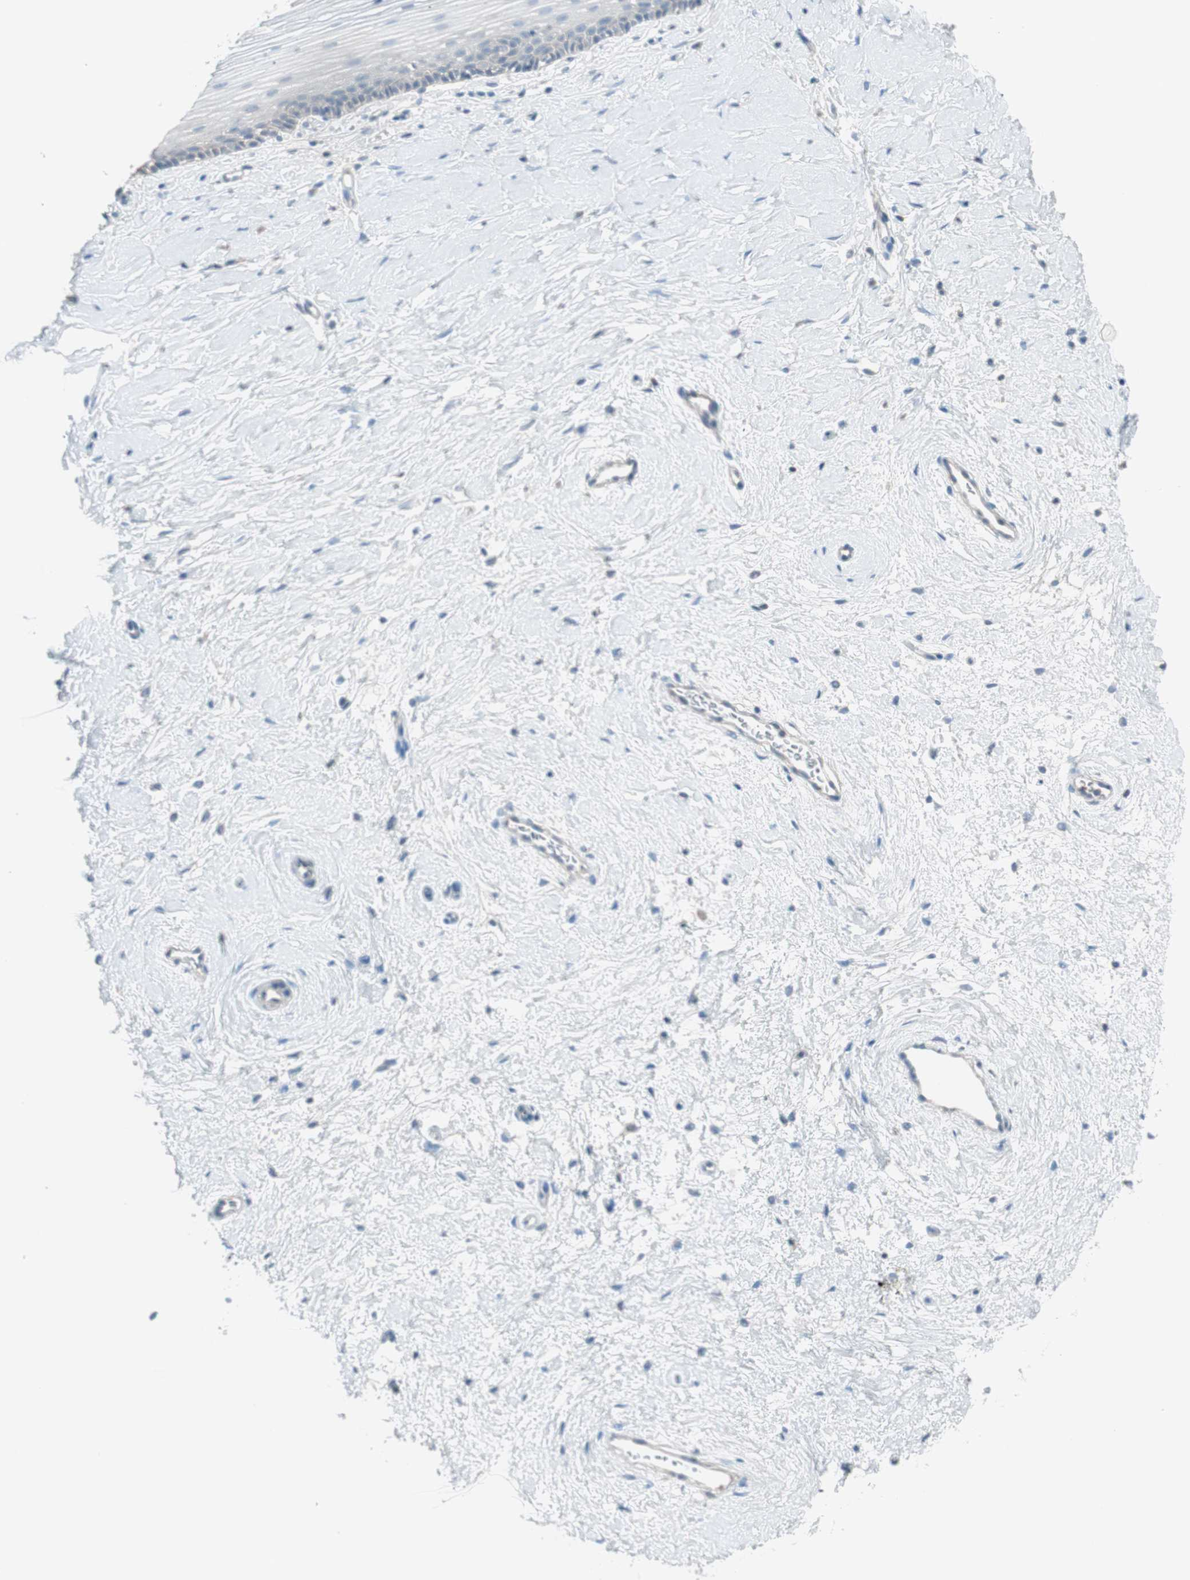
{"staining": {"intensity": "negative", "quantity": "none", "location": "none"}, "tissue": "cervix", "cell_type": "Glandular cells", "image_type": "normal", "snomed": [{"axis": "morphology", "description": "Normal tissue, NOS"}, {"axis": "topography", "description": "Cervix"}], "caption": "A high-resolution image shows immunohistochemistry (IHC) staining of unremarkable cervix, which demonstrates no significant positivity in glandular cells.", "gene": "ITLN2", "patient": {"sex": "female", "age": 39}}